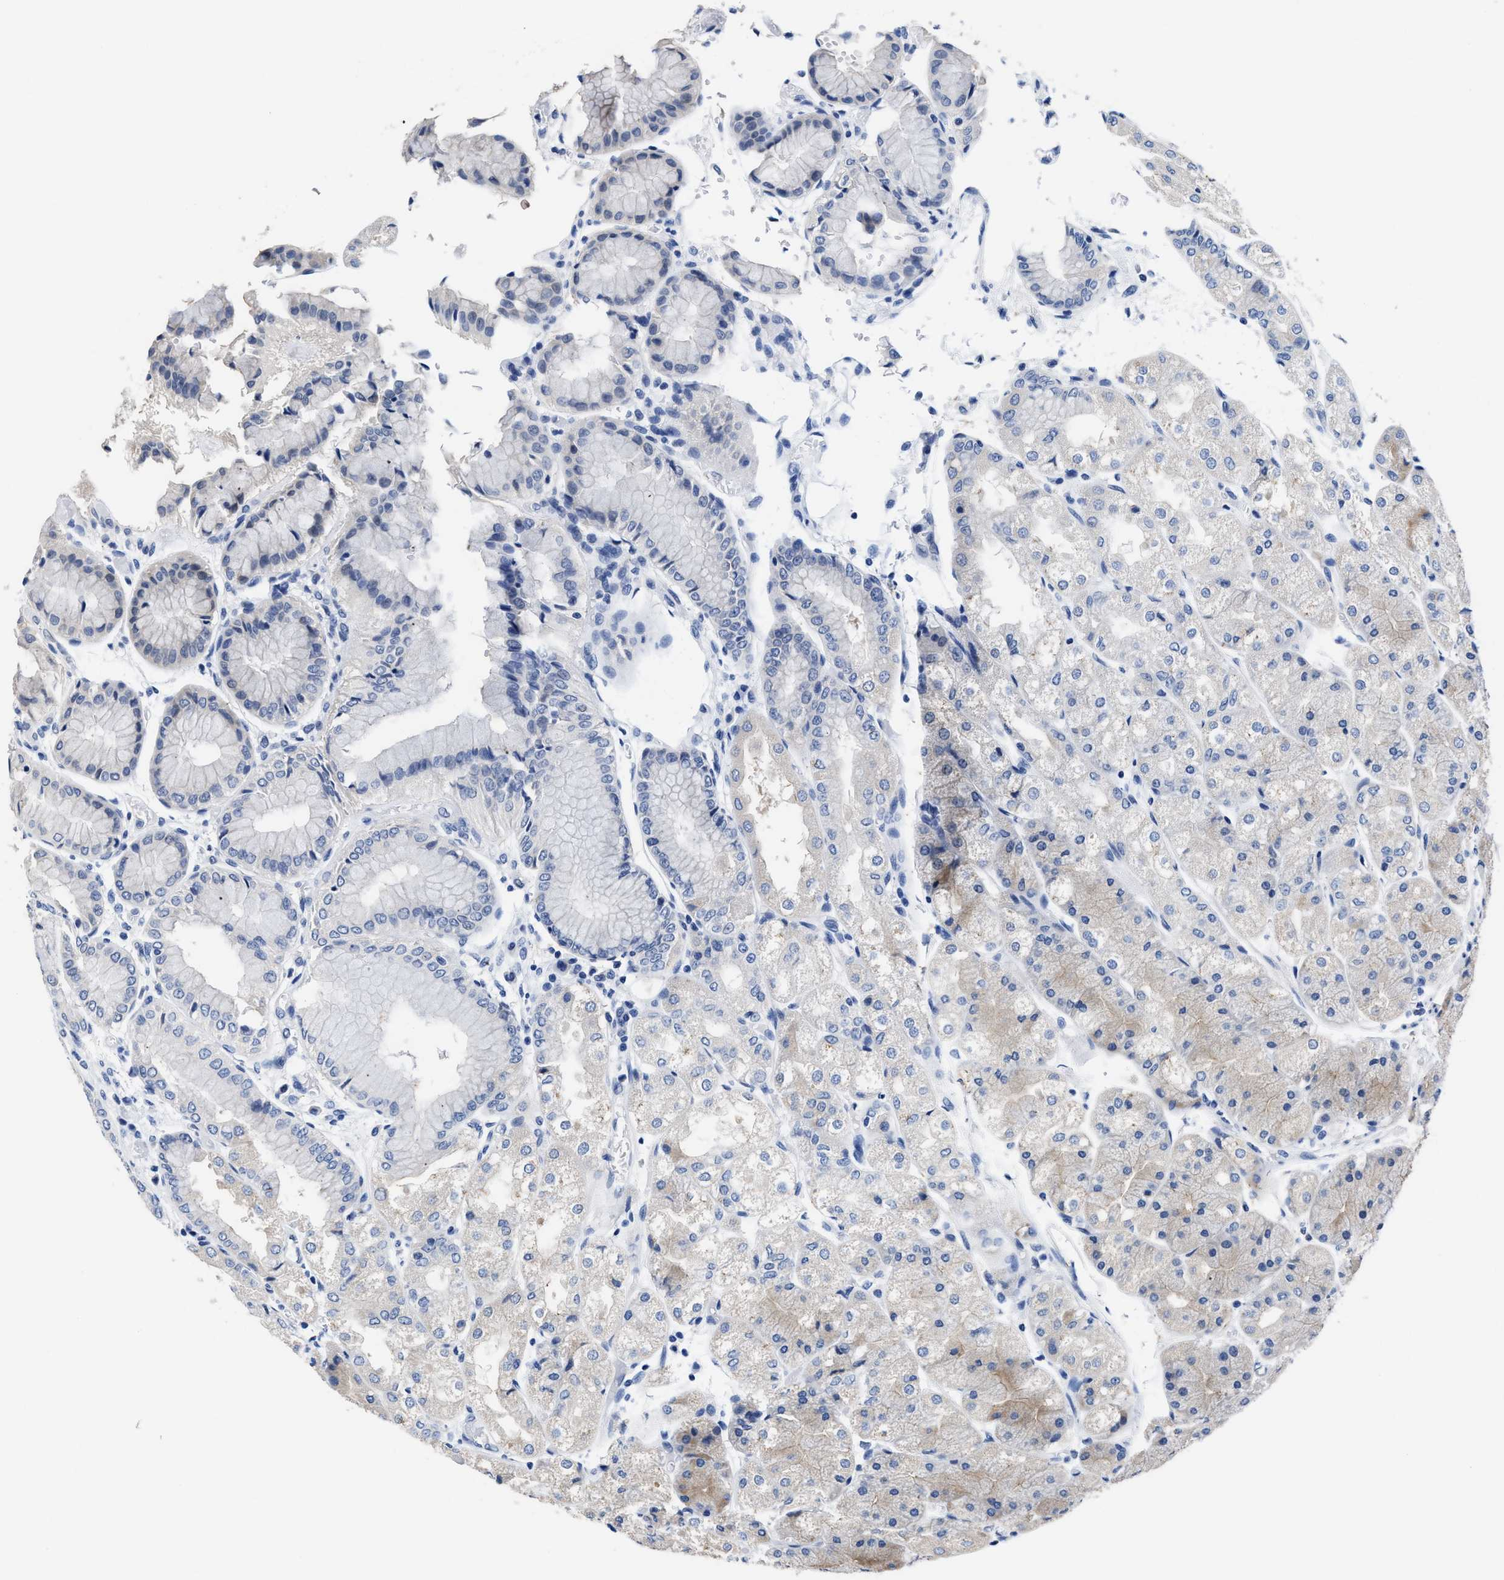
{"staining": {"intensity": "weak", "quantity": "<25%", "location": "cytoplasmic/membranous"}, "tissue": "stomach", "cell_type": "Glandular cells", "image_type": "normal", "snomed": [{"axis": "morphology", "description": "Normal tissue, NOS"}, {"axis": "topography", "description": "Stomach, upper"}], "caption": "A histopathology image of stomach stained for a protein reveals no brown staining in glandular cells.", "gene": "HOOK1", "patient": {"sex": "male", "age": 72}}